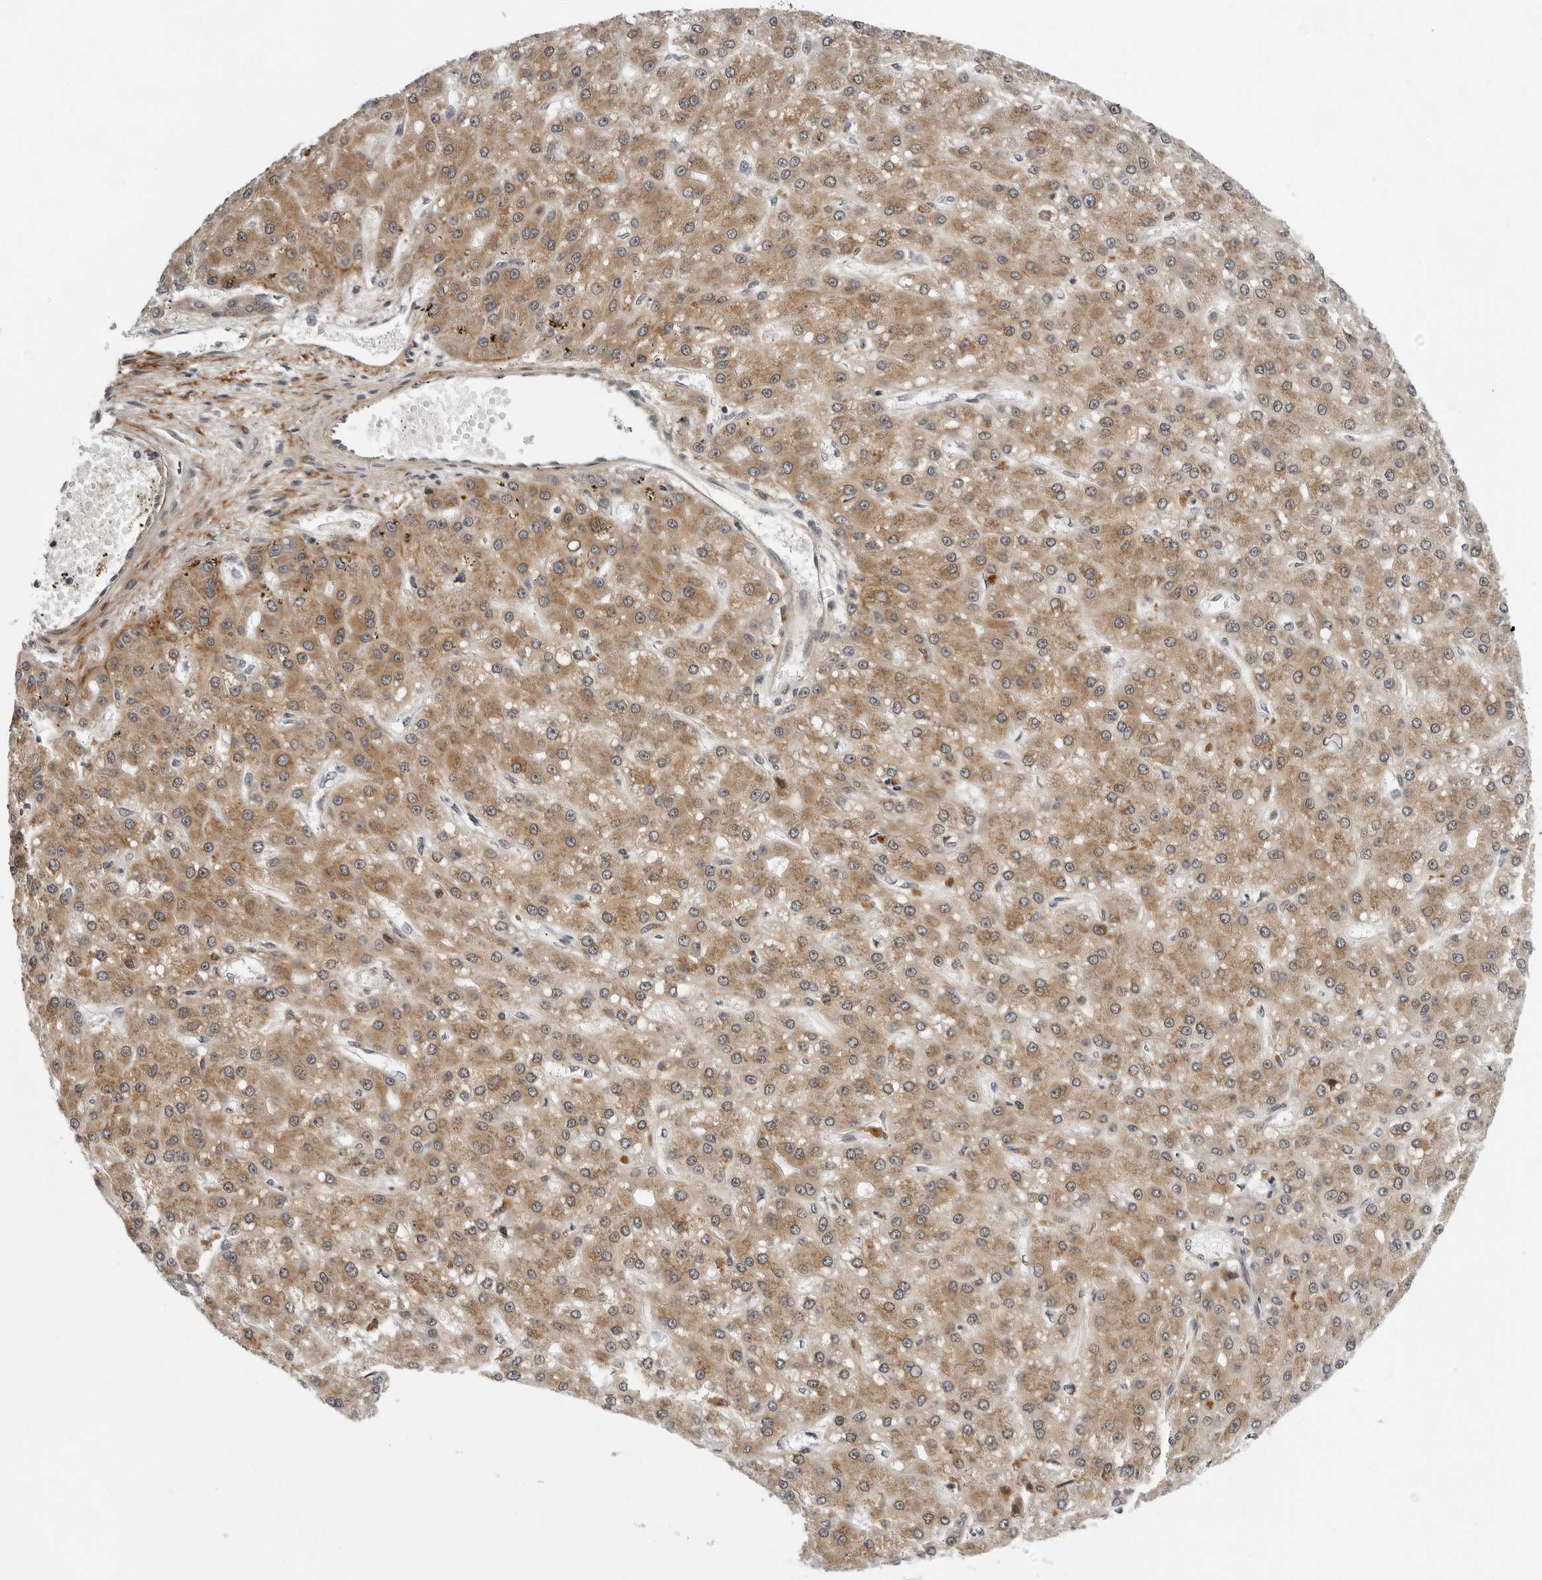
{"staining": {"intensity": "moderate", "quantity": ">75%", "location": "cytoplasmic/membranous"}, "tissue": "liver cancer", "cell_type": "Tumor cells", "image_type": "cancer", "snomed": [{"axis": "morphology", "description": "Carcinoma, Hepatocellular, NOS"}, {"axis": "topography", "description": "Liver"}], "caption": "Immunohistochemistry (IHC) photomicrograph of human liver hepatocellular carcinoma stained for a protein (brown), which demonstrates medium levels of moderate cytoplasmic/membranous staining in about >75% of tumor cells.", "gene": "KIAA1614", "patient": {"sex": "male", "age": 67}}